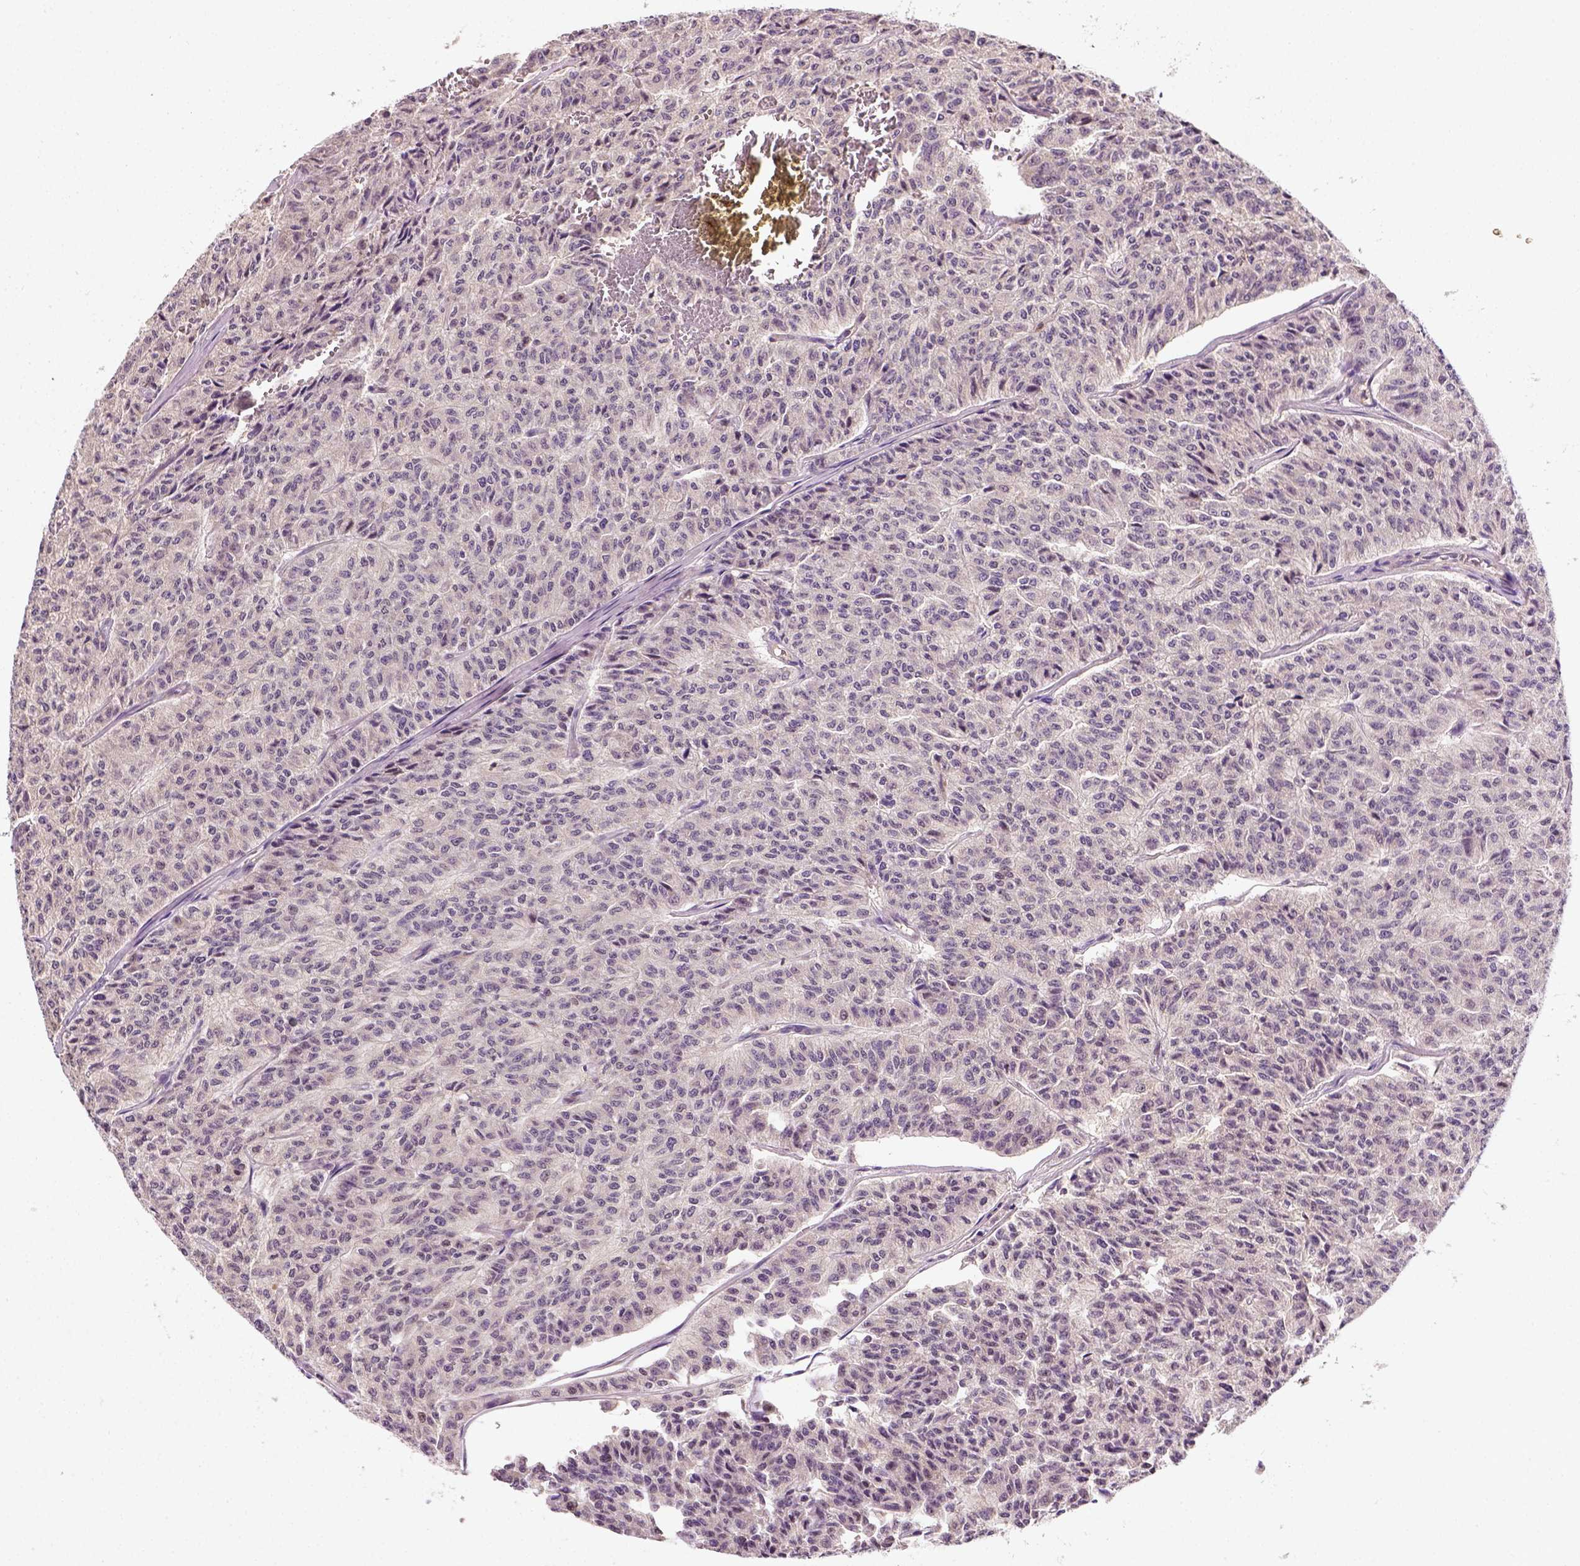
{"staining": {"intensity": "negative", "quantity": "none", "location": "none"}, "tissue": "carcinoid", "cell_type": "Tumor cells", "image_type": "cancer", "snomed": [{"axis": "morphology", "description": "Carcinoid, malignant, NOS"}, {"axis": "topography", "description": "Lung"}], "caption": "Image shows no protein expression in tumor cells of carcinoid tissue.", "gene": "MATK", "patient": {"sex": "male", "age": 71}}